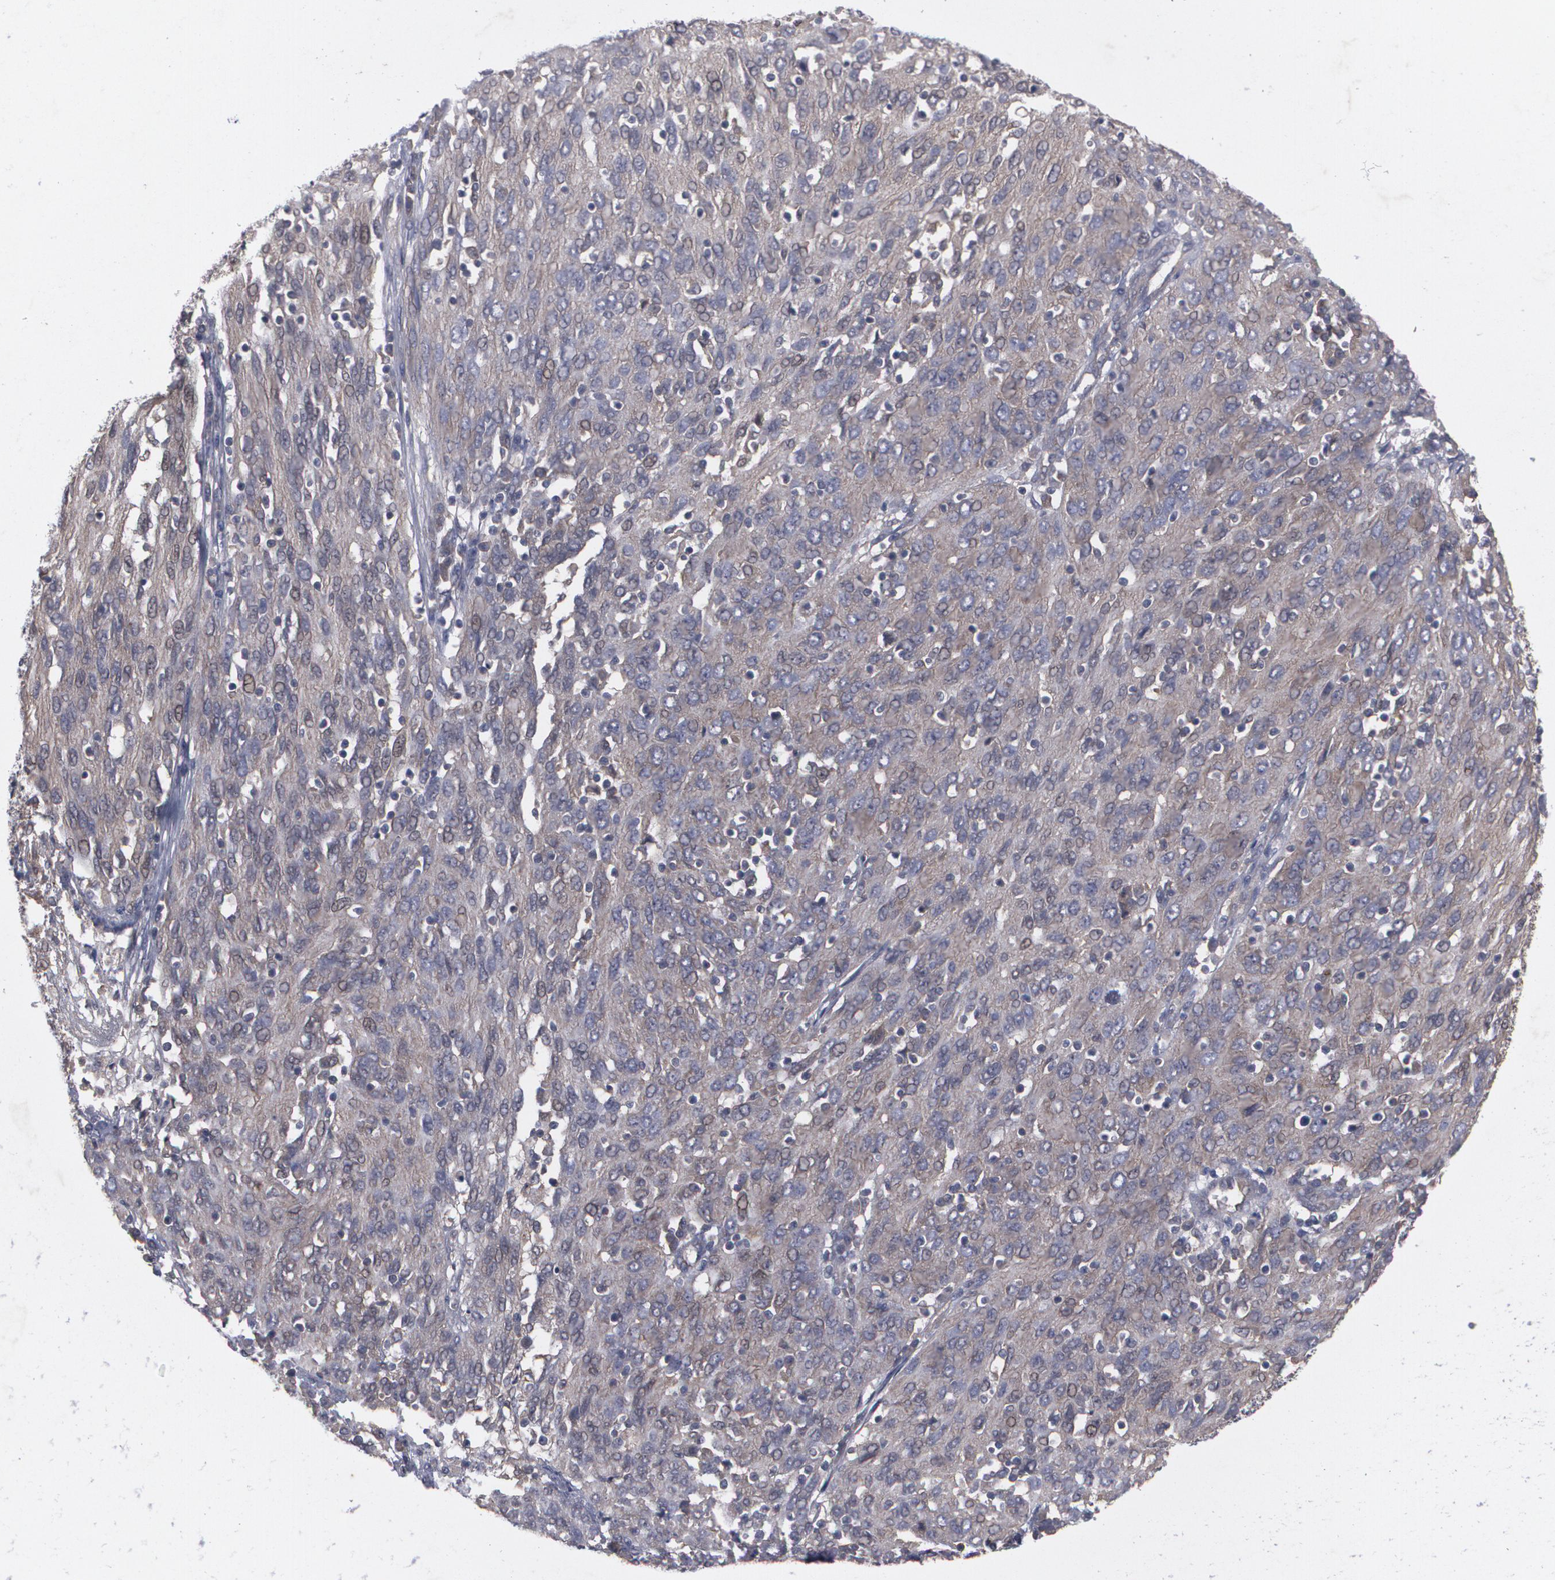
{"staining": {"intensity": "negative", "quantity": "none", "location": "none"}, "tissue": "ovarian cancer", "cell_type": "Tumor cells", "image_type": "cancer", "snomed": [{"axis": "morphology", "description": "Carcinoma, endometroid"}, {"axis": "topography", "description": "Ovary"}], "caption": "The immunohistochemistry (IHC) photomicrograph has no significant expression in tumor cells of endometroid carcinoma (ovarian) tissue.", "gene": "HTT", "patient": {"sex": "female", "age": 50}}